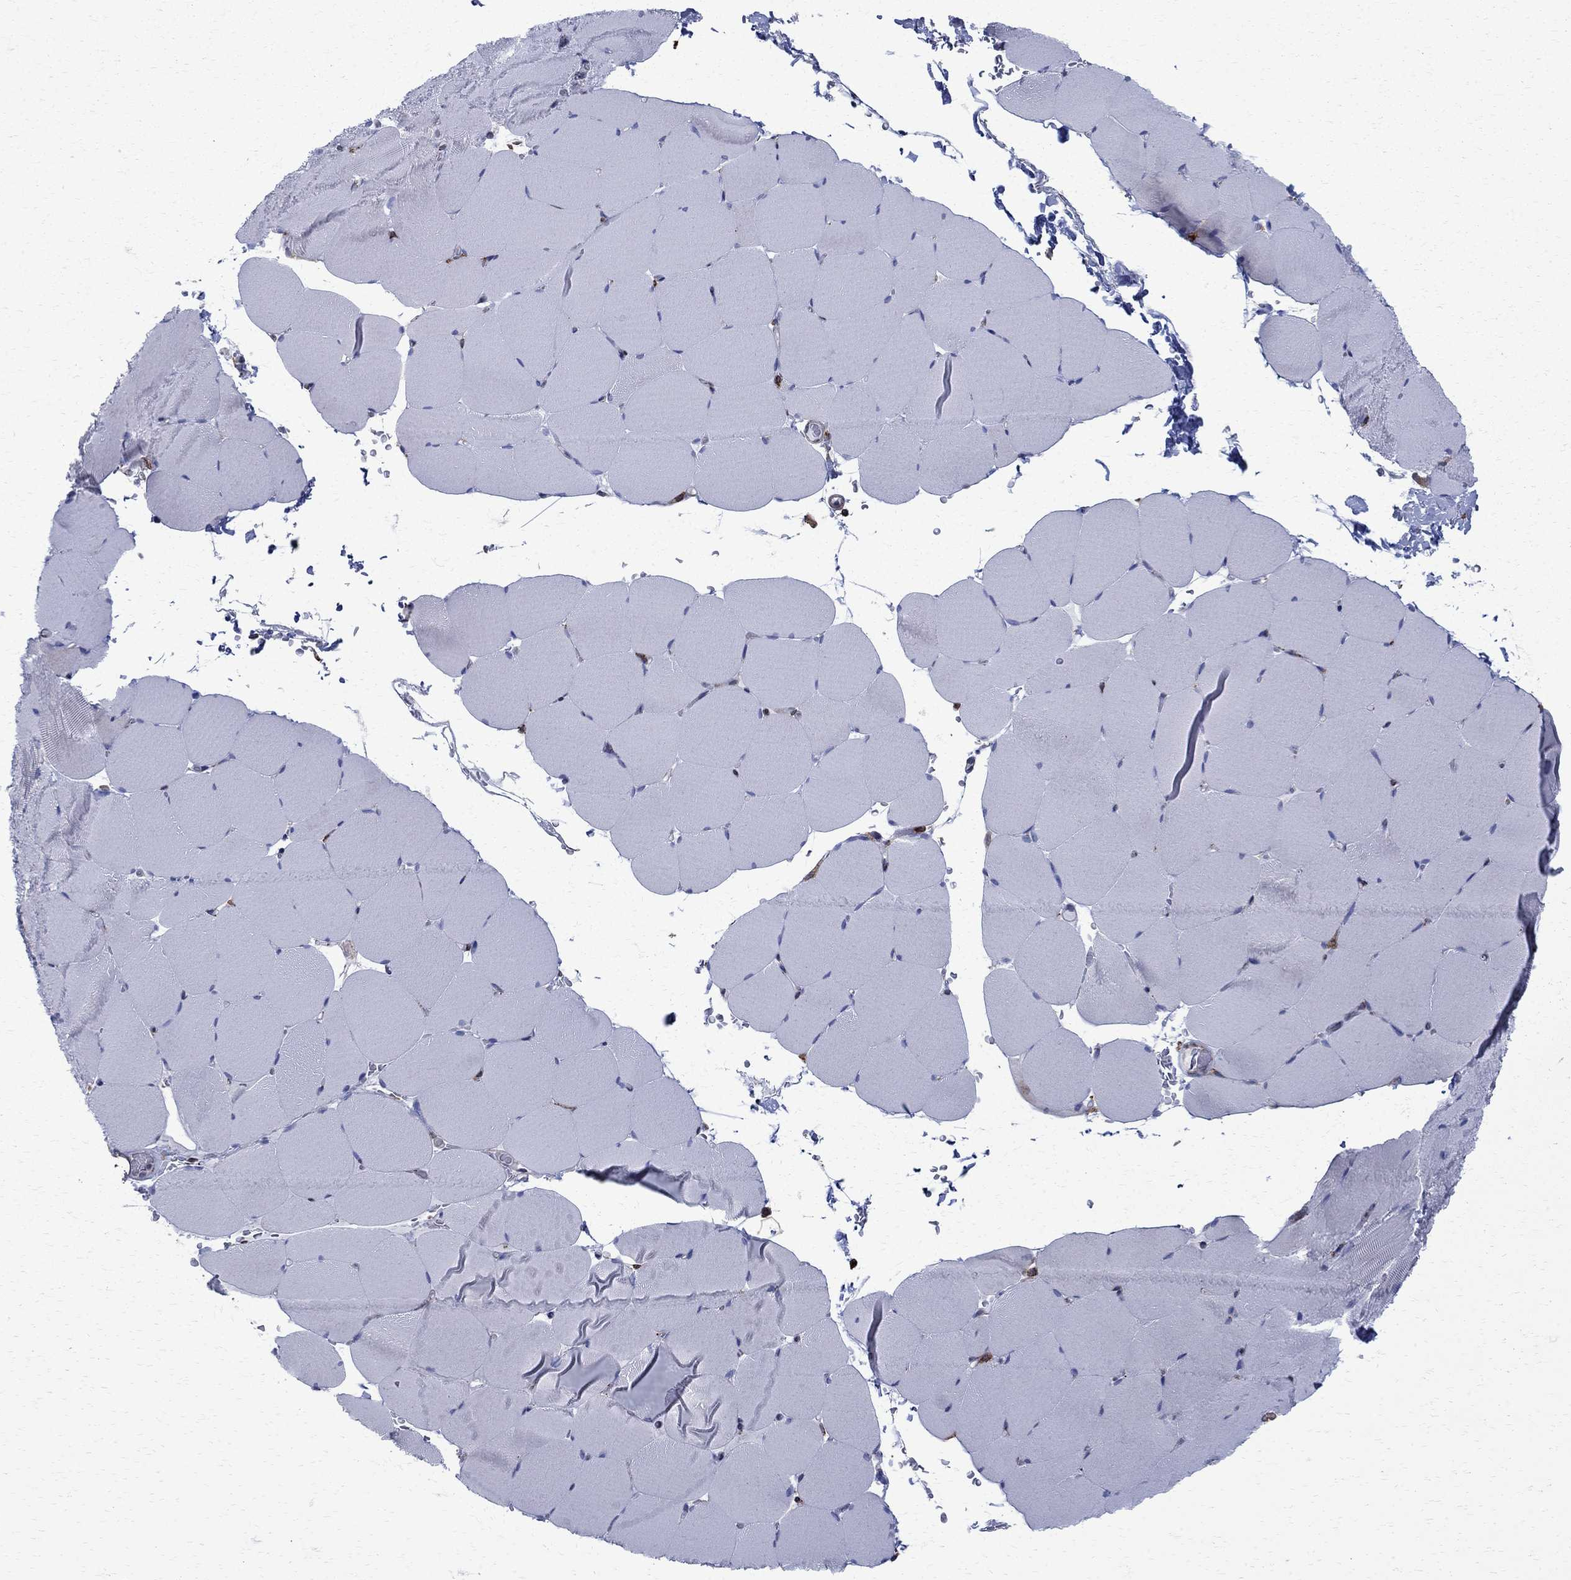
{"staining": {"intensity": "negative", "quantity": "none", "location": "none"}, "tissue": "skeletal muscle", "cell_type": "Myocytes", "image_type": "normal", "snomed": [{"axis": "morphology", "description": "Normal tissue, NOS"}, {"axis": "topography", "description": "Skeletal muscle"}], "caption": "Skeletal muscle was stained to show a protein in brown. There is no significant staining in myocytes. (DAB IHC visualized using brightfield microscopy, high magnification).", "gene": "CAB39L", "patient": {"sex": "female", "age": 37}}